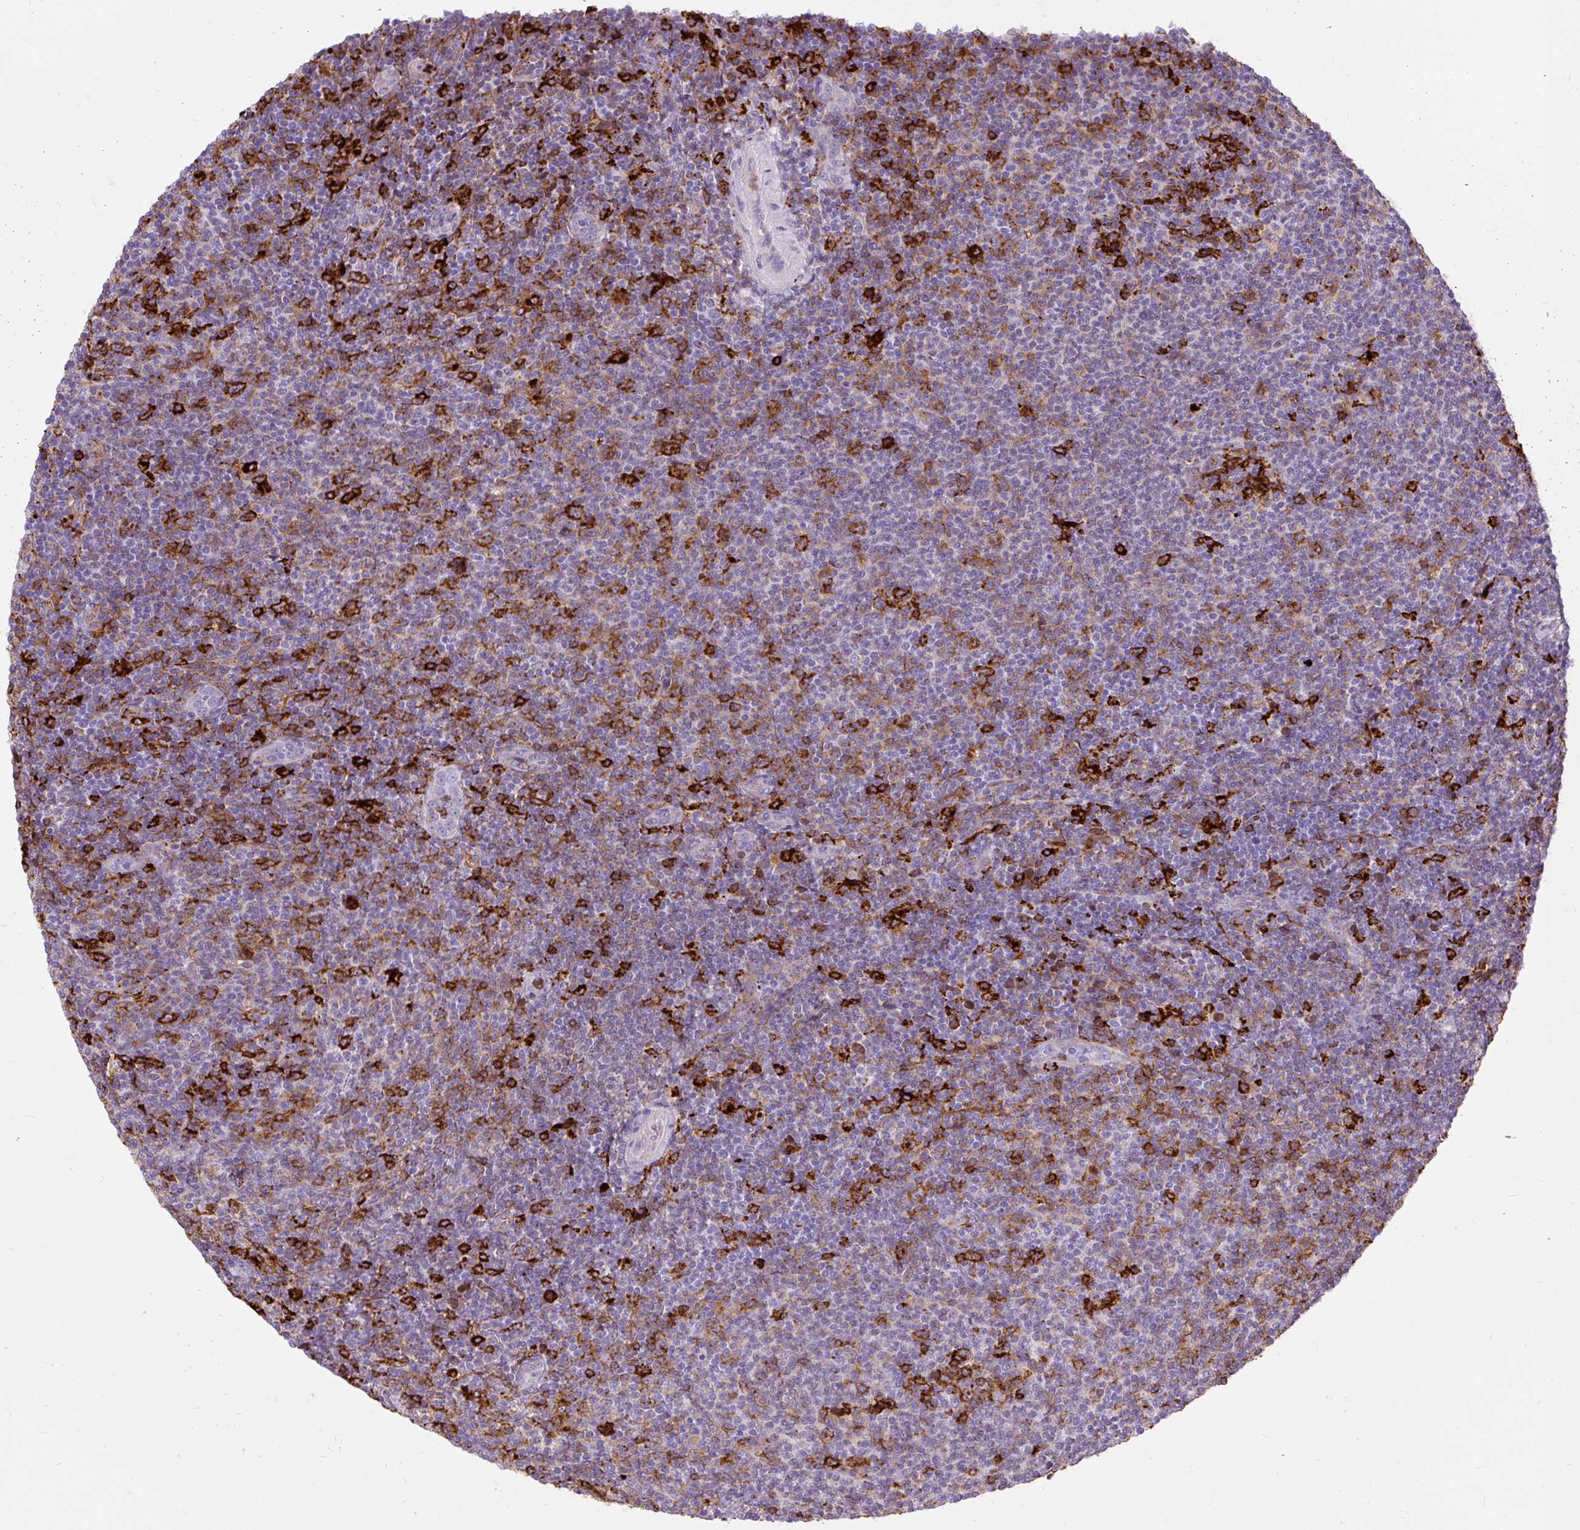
{"staining": {"intensity": "strong", "quantity": "<25%", "location": "cytoplasmic/membranous"}, "tissue": "lymphoma", "cell_type": "Tumor cells", "image_type": "cancer", "snomed": [{"axis": "morphology", "description": "Malignant lymphoma, non-Hodgkin's type, Low grade"}, {"axis": "topography", "description": "Lymph node"}], "caption": "Strong cytoplasmic/membranous positivity is present in about <25% of tumor cells in lymphoma.", "gene": "HLA-DRA", "patient": {"sex": "male", "age": 66}}